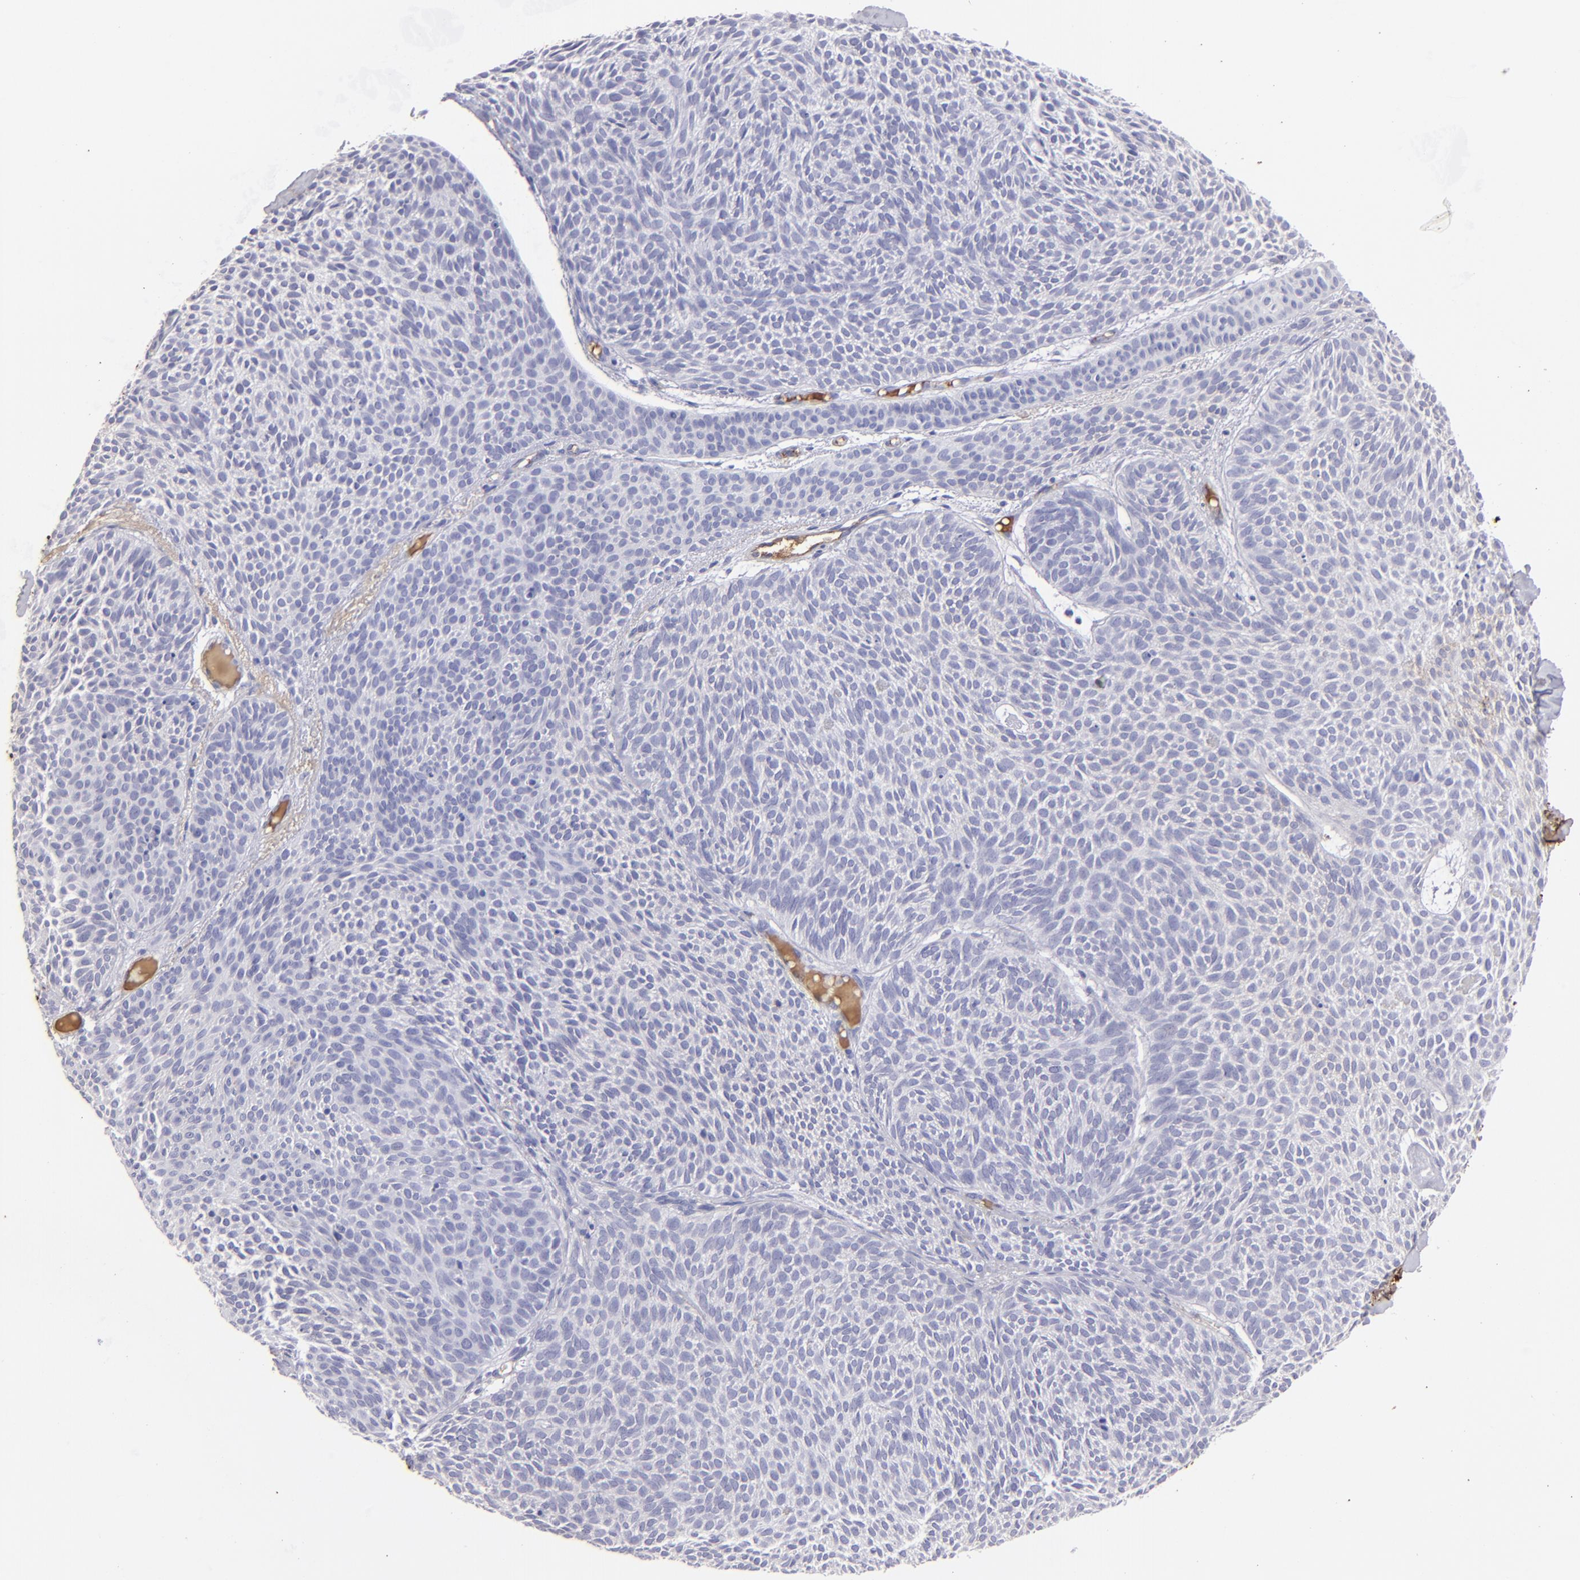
{"staining": {"intensity": "weak", "quantity": "<25%", "location": "cytoplasmic/membranous"}, "tissue": "skin cancer", "cell_type": "Tumor cells", "image_type": "cancer", "snomed": [{"axis": "morphology", "description": "Basal cell carcinoma"}, {"axis": "topography", "description": "Skin"}], "caption": "Protein analysis of skin cancer (basal cell carcinoma) reveals no significant expression in tumor cells.", "gene": "FGB", "patient": {"sex": "male", "age": 84}}